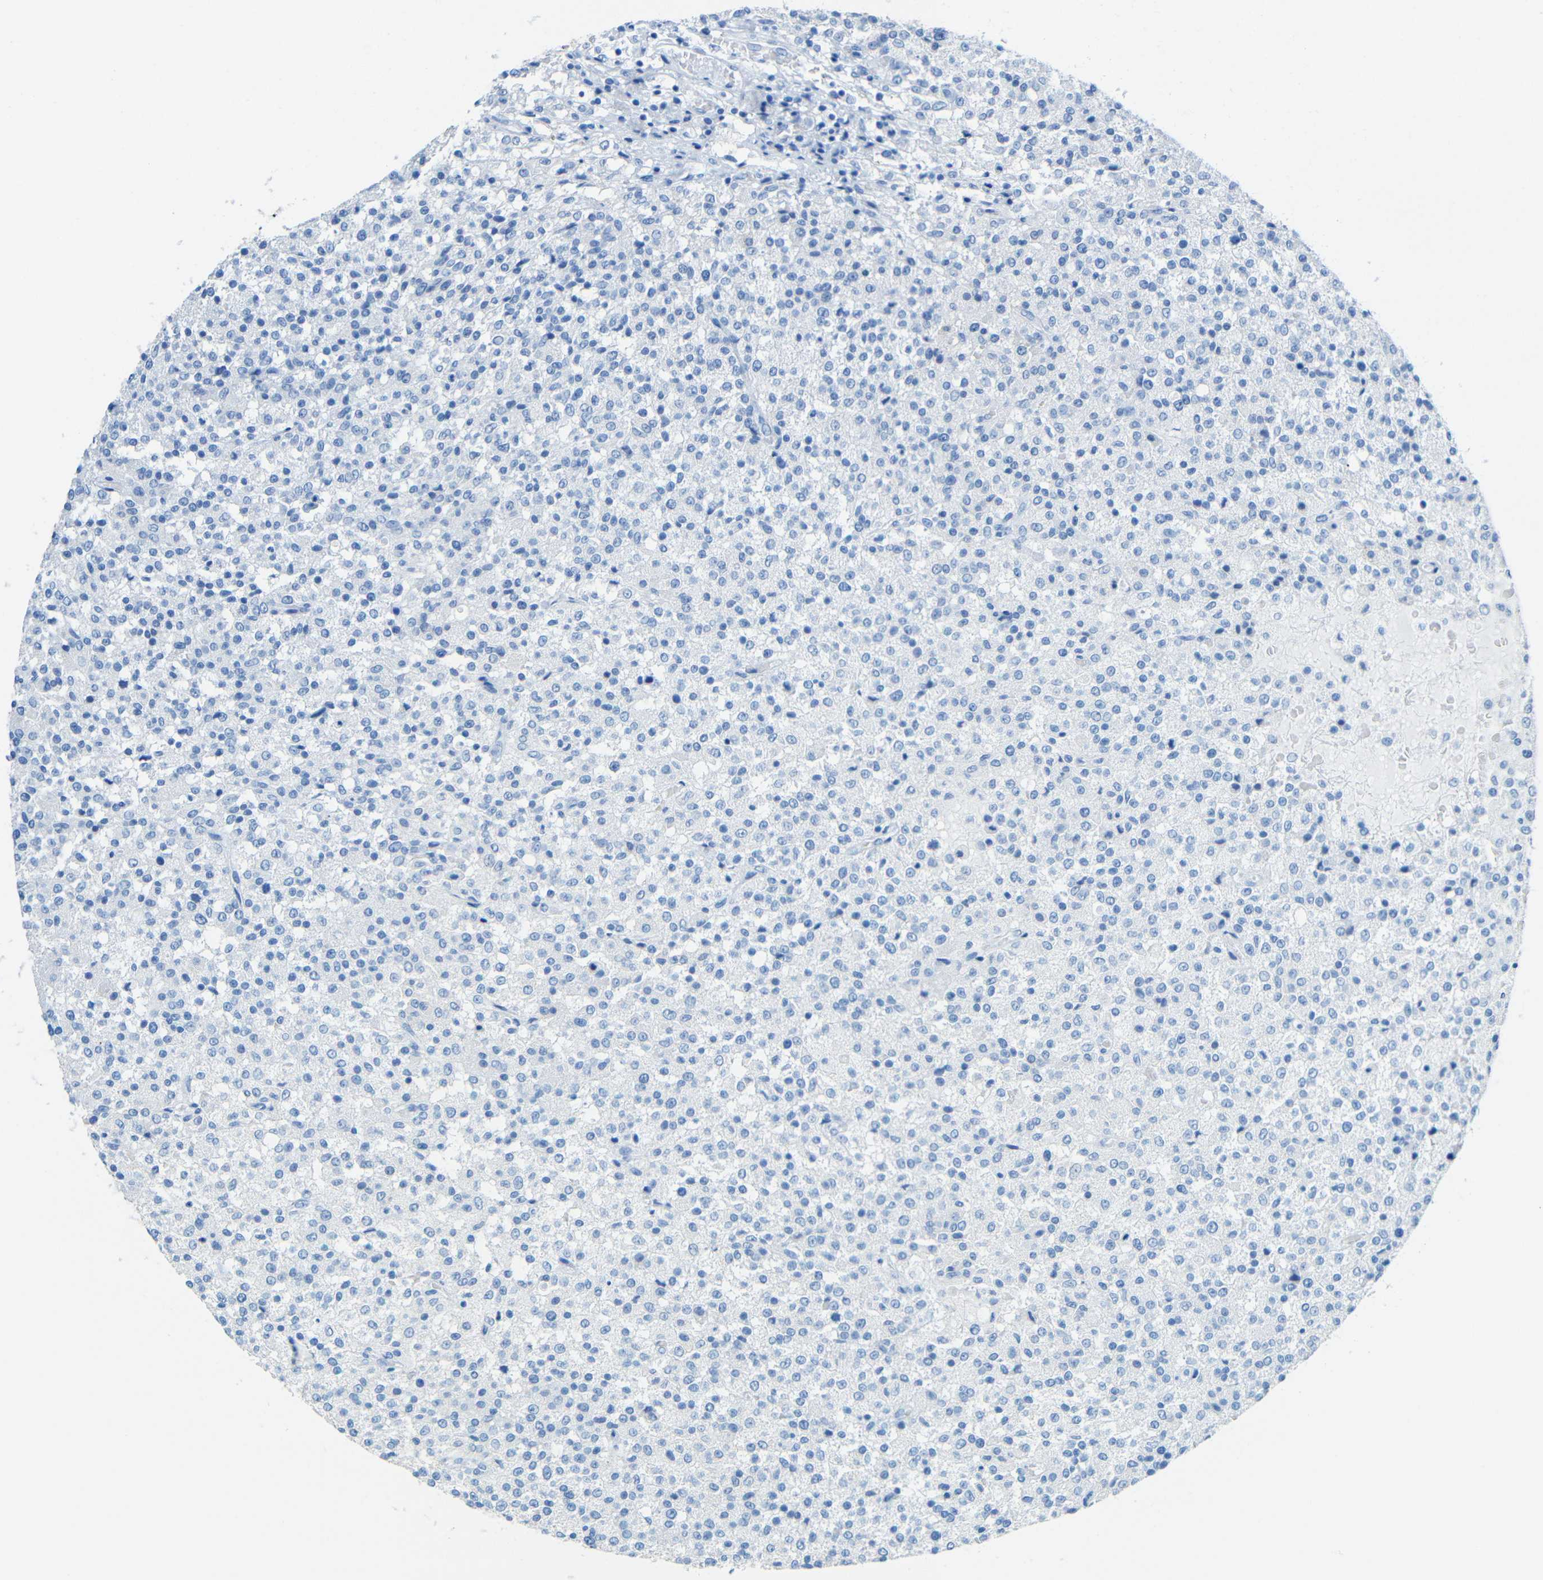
{"staining": {"intensity": "negative", "quantity": "none", "location": "none"}, "tissue": "testis cancer", "cell_type": "Tumor cells", "image_type": "cancer", "snomed": [{"axis": "morphology", "description": "Seminoma, NOS"}, {"axis": "topography", "description": "Testis"}], "caption": "High power microscopy histopathology image of an immunohistochemistry image of seminoma (testis), revealing no significant positivity in tumor cells.", "gene": "TUBB4B", "patient": {"sex": "male", "age": 59}}